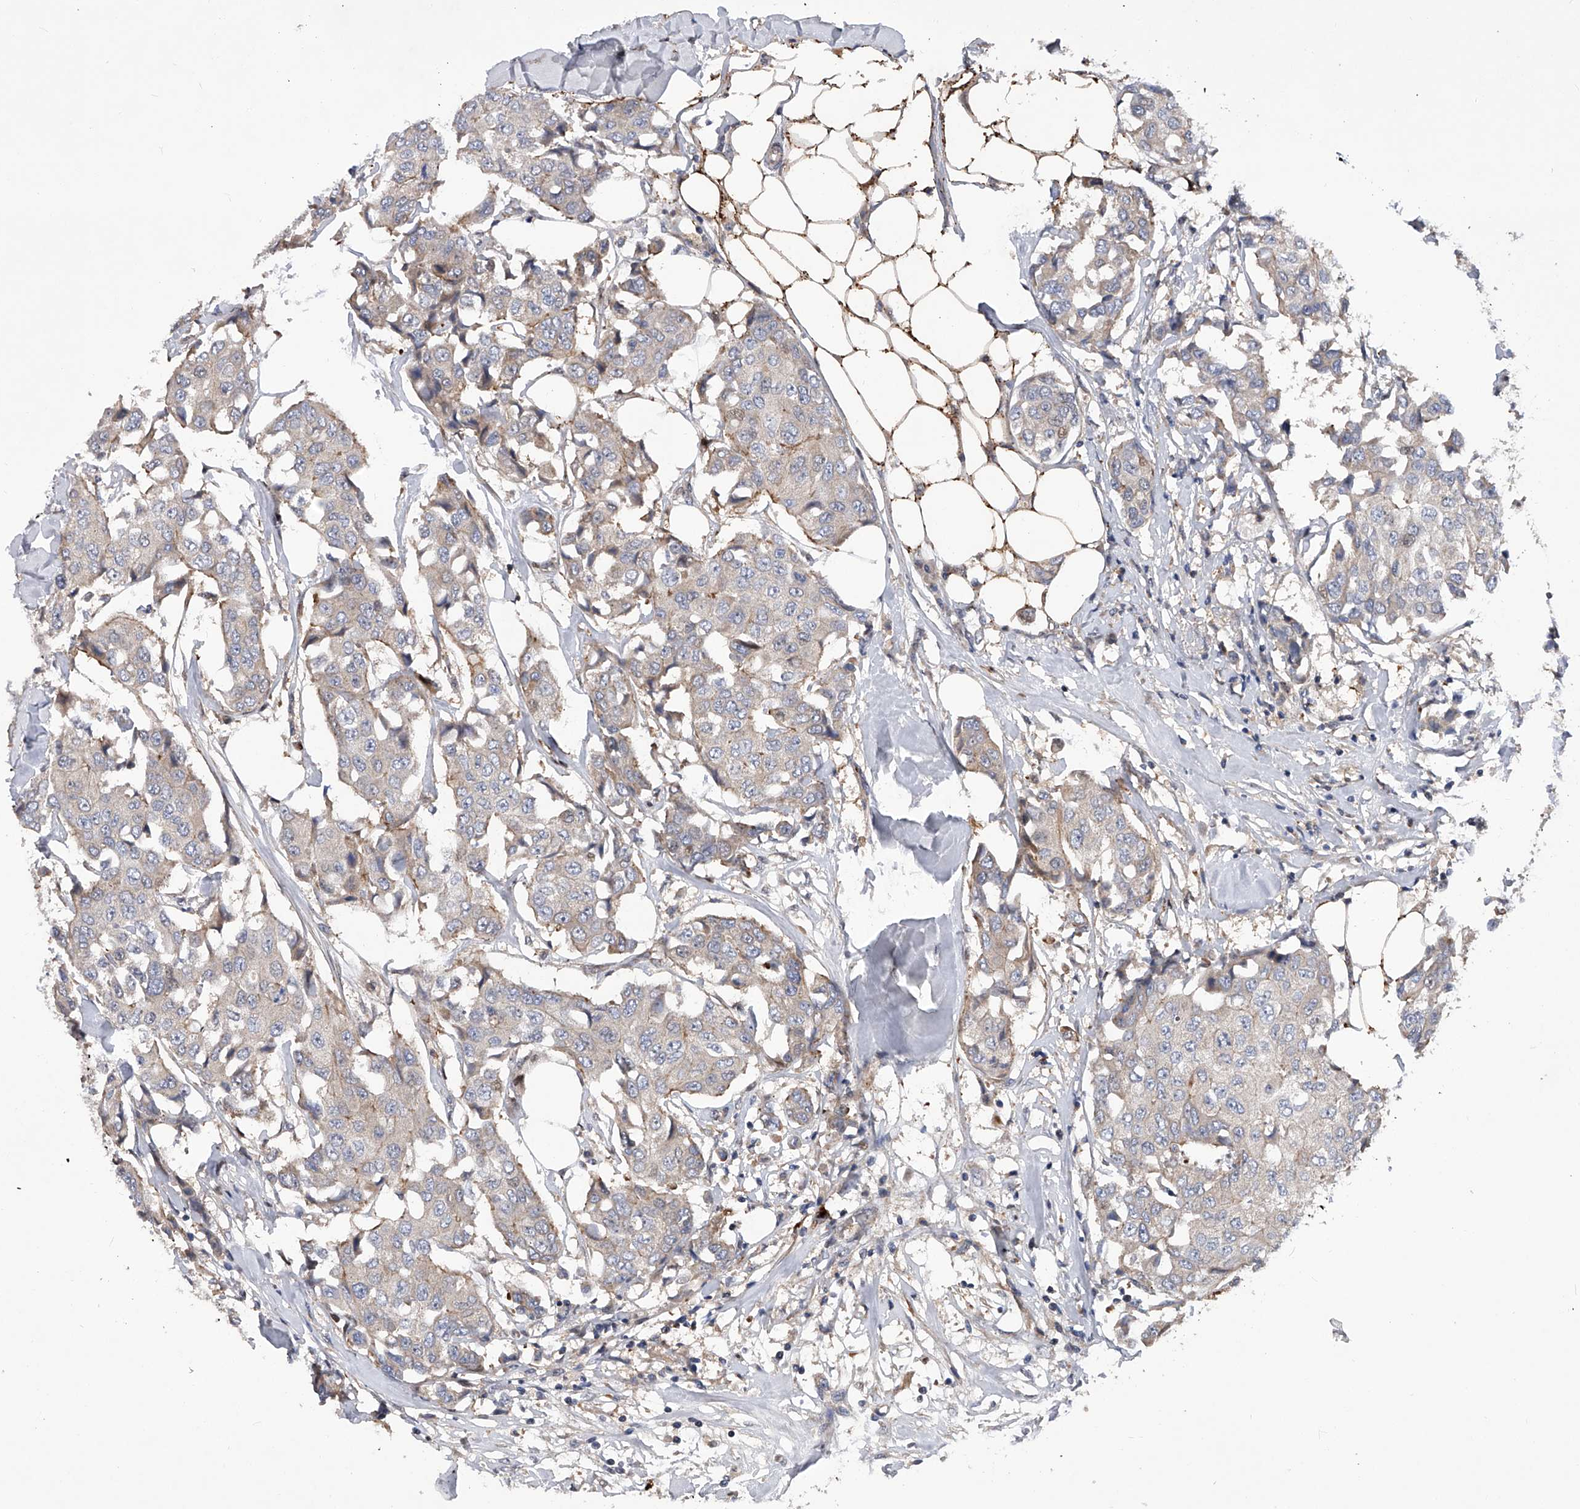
{"staining": {"intensity": "weak", "quantity": "<25%", "location": "cytoplasmic/membranous"}, "tissue": "breast cancer", "cell_type": "Tumor cells", "image_type": "cancer", "snomed": [{"axis": "morphology", "description": "Duct carcinoma"}, {"axis": "topography", "description": "Breast"}], "caption": "An image of human breast cancer (intraductal carcinoma) is negative for staining in tumor cells.", "gene": "PDSS2", "patient": {"sex": "female", "age": 80}}